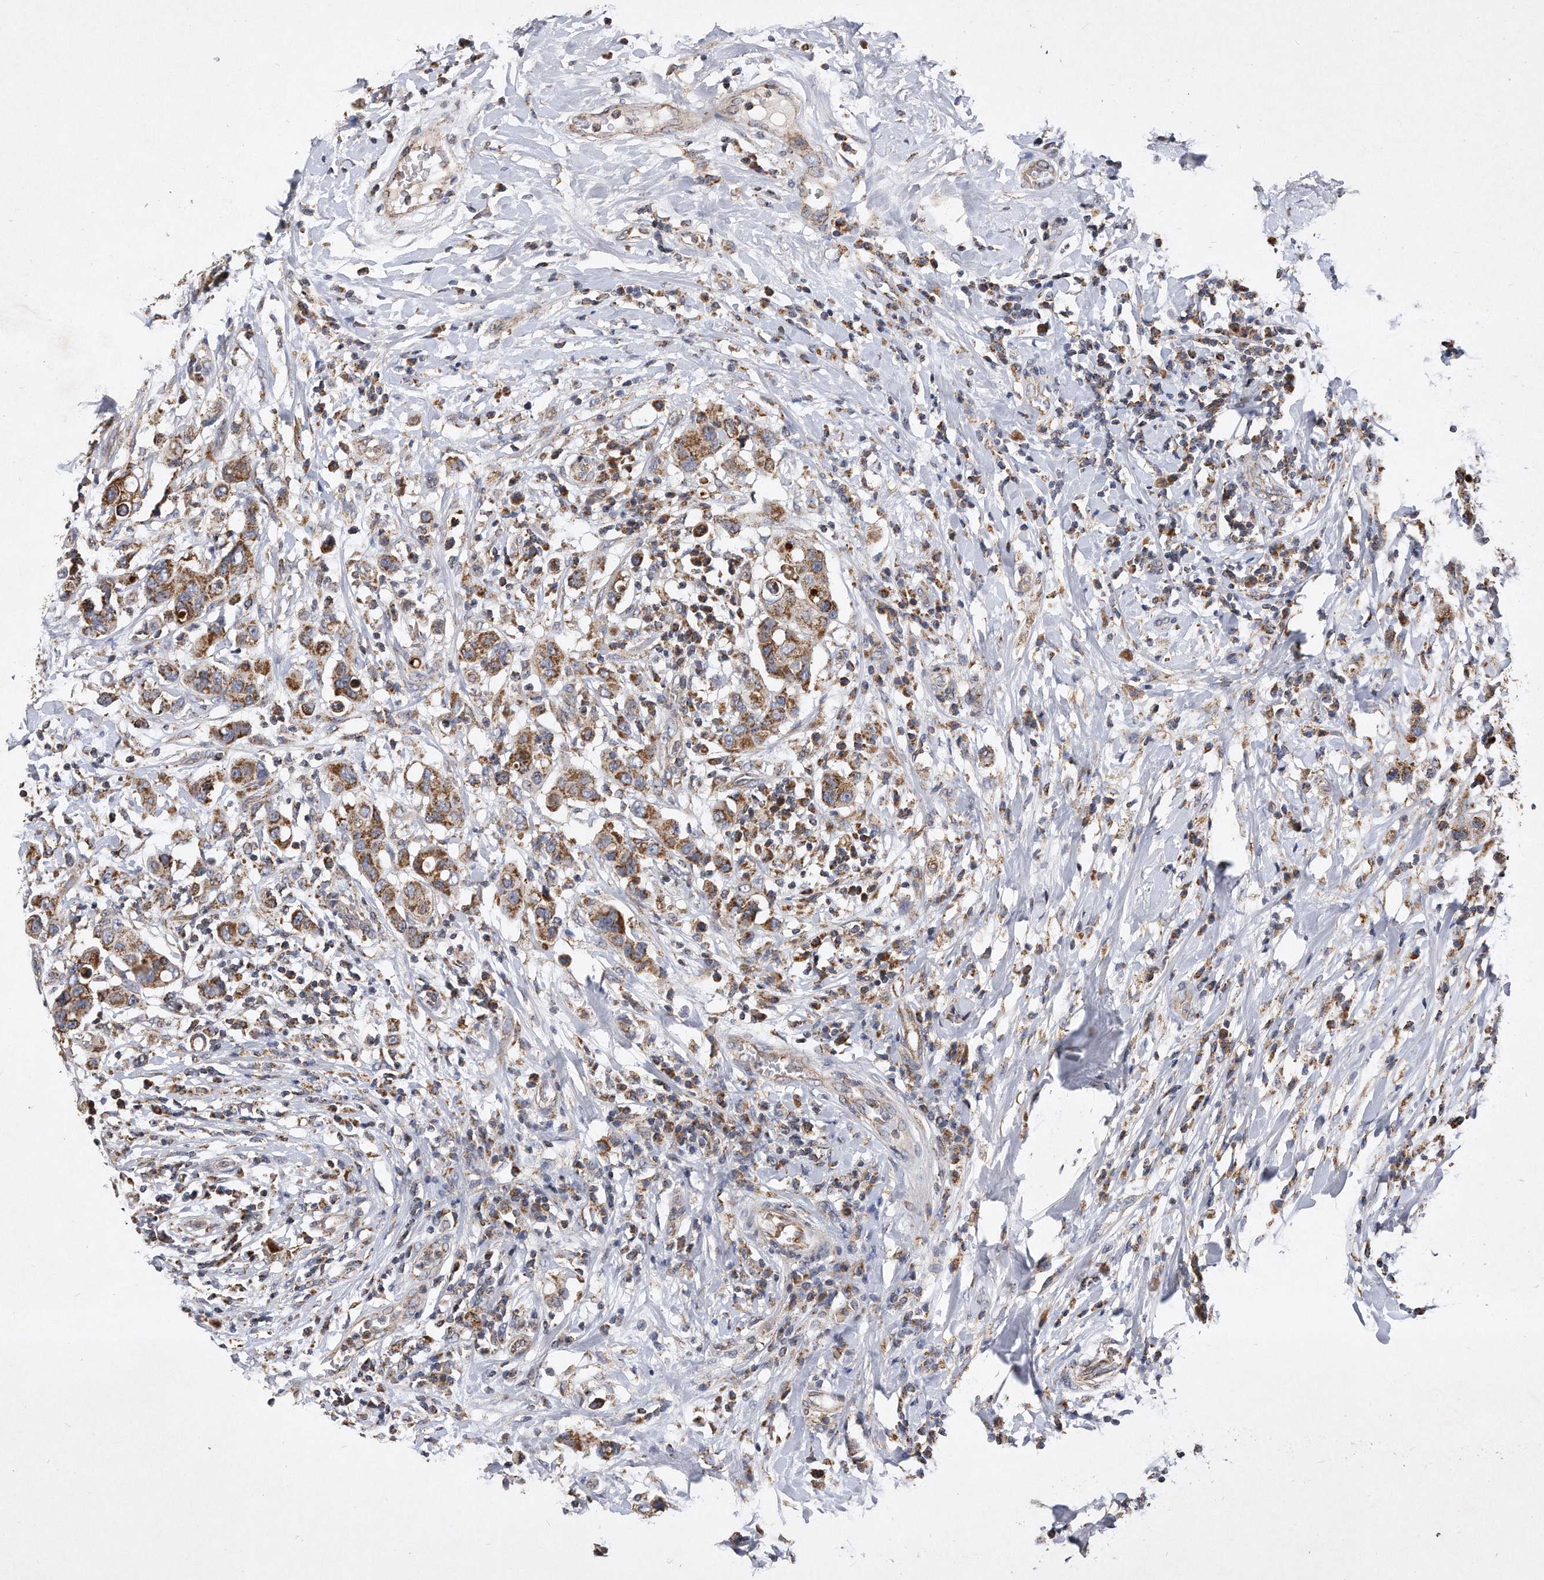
{"staining": {"intensity": "moderate", "quantity": ">75%", "location": "cytoplasmic/membranous"}, "tissue": "breast cancer", "cell_type": "Tumor cells", "image_type": "cancer", "snomed": [{"axis": "morphology", "description": "Duct carcinoma"}, {"axis": "topography", "description": "Breast"}], "caption": "Breast cancer stained for a protein displays moderate cytoplasmic/membranous positivity in tumor cells.", "gene": "PPP5C", "patient": {"sex": "female", "age": 27}}